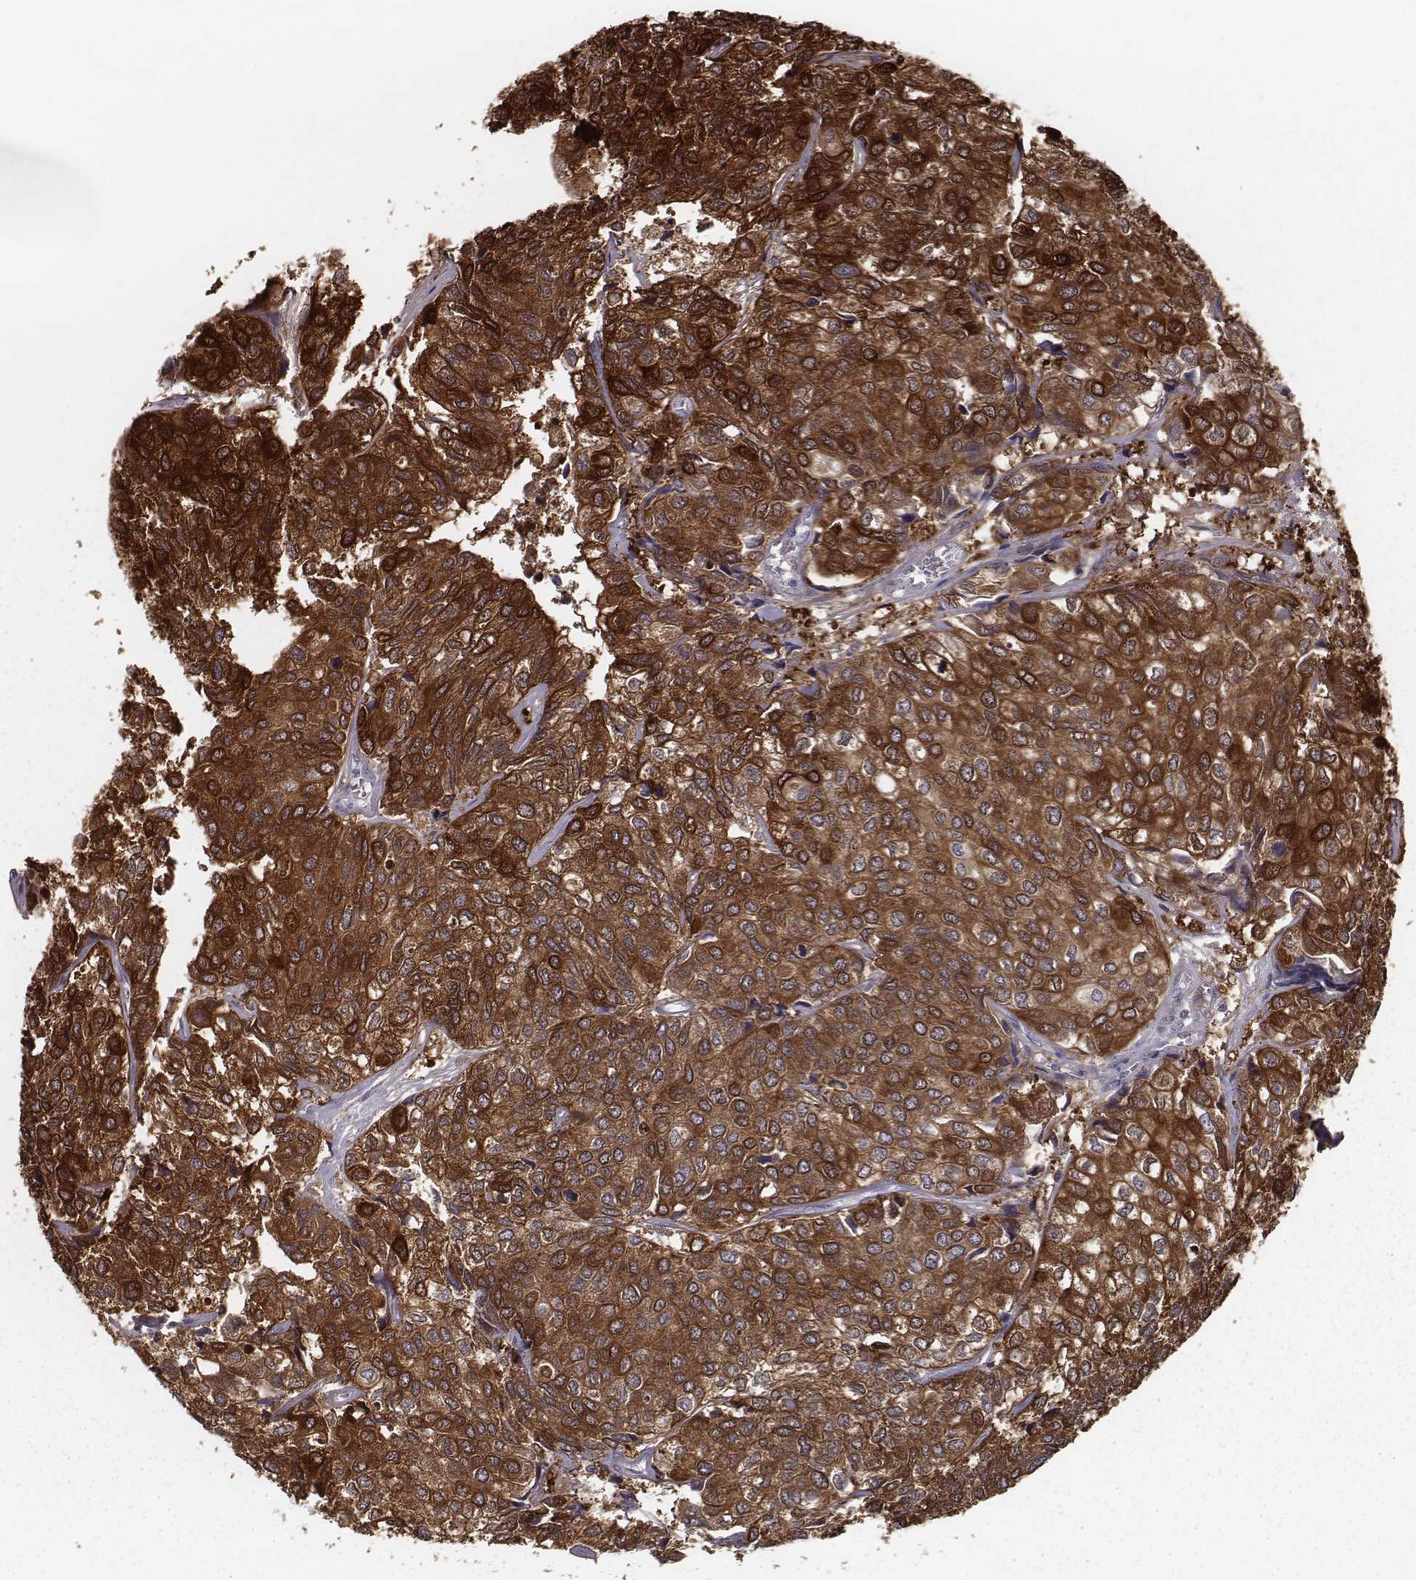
{"staining": {"intensity": "strong", "quantity": ">75%", "location": "cytoplasmic/membranous"}, "tissue": "urothelial cancer", "cell_type": "Tumor cells", "image_type": "cancer", "snomed": [{"axis": "morphology", "description": "Urothelial carcinoma, High grade"}, {"axis": "topography", "description": "Urinary bladder"}], "caption": "This micrograph displays IHC staining of human high-grade urothelial carcinoma, with high strong cytoplasmic/membranous positivity in about >75% of tumor cells.", "gene": "ISYNA1", "patient": {"sex": "male", "age": 73}}